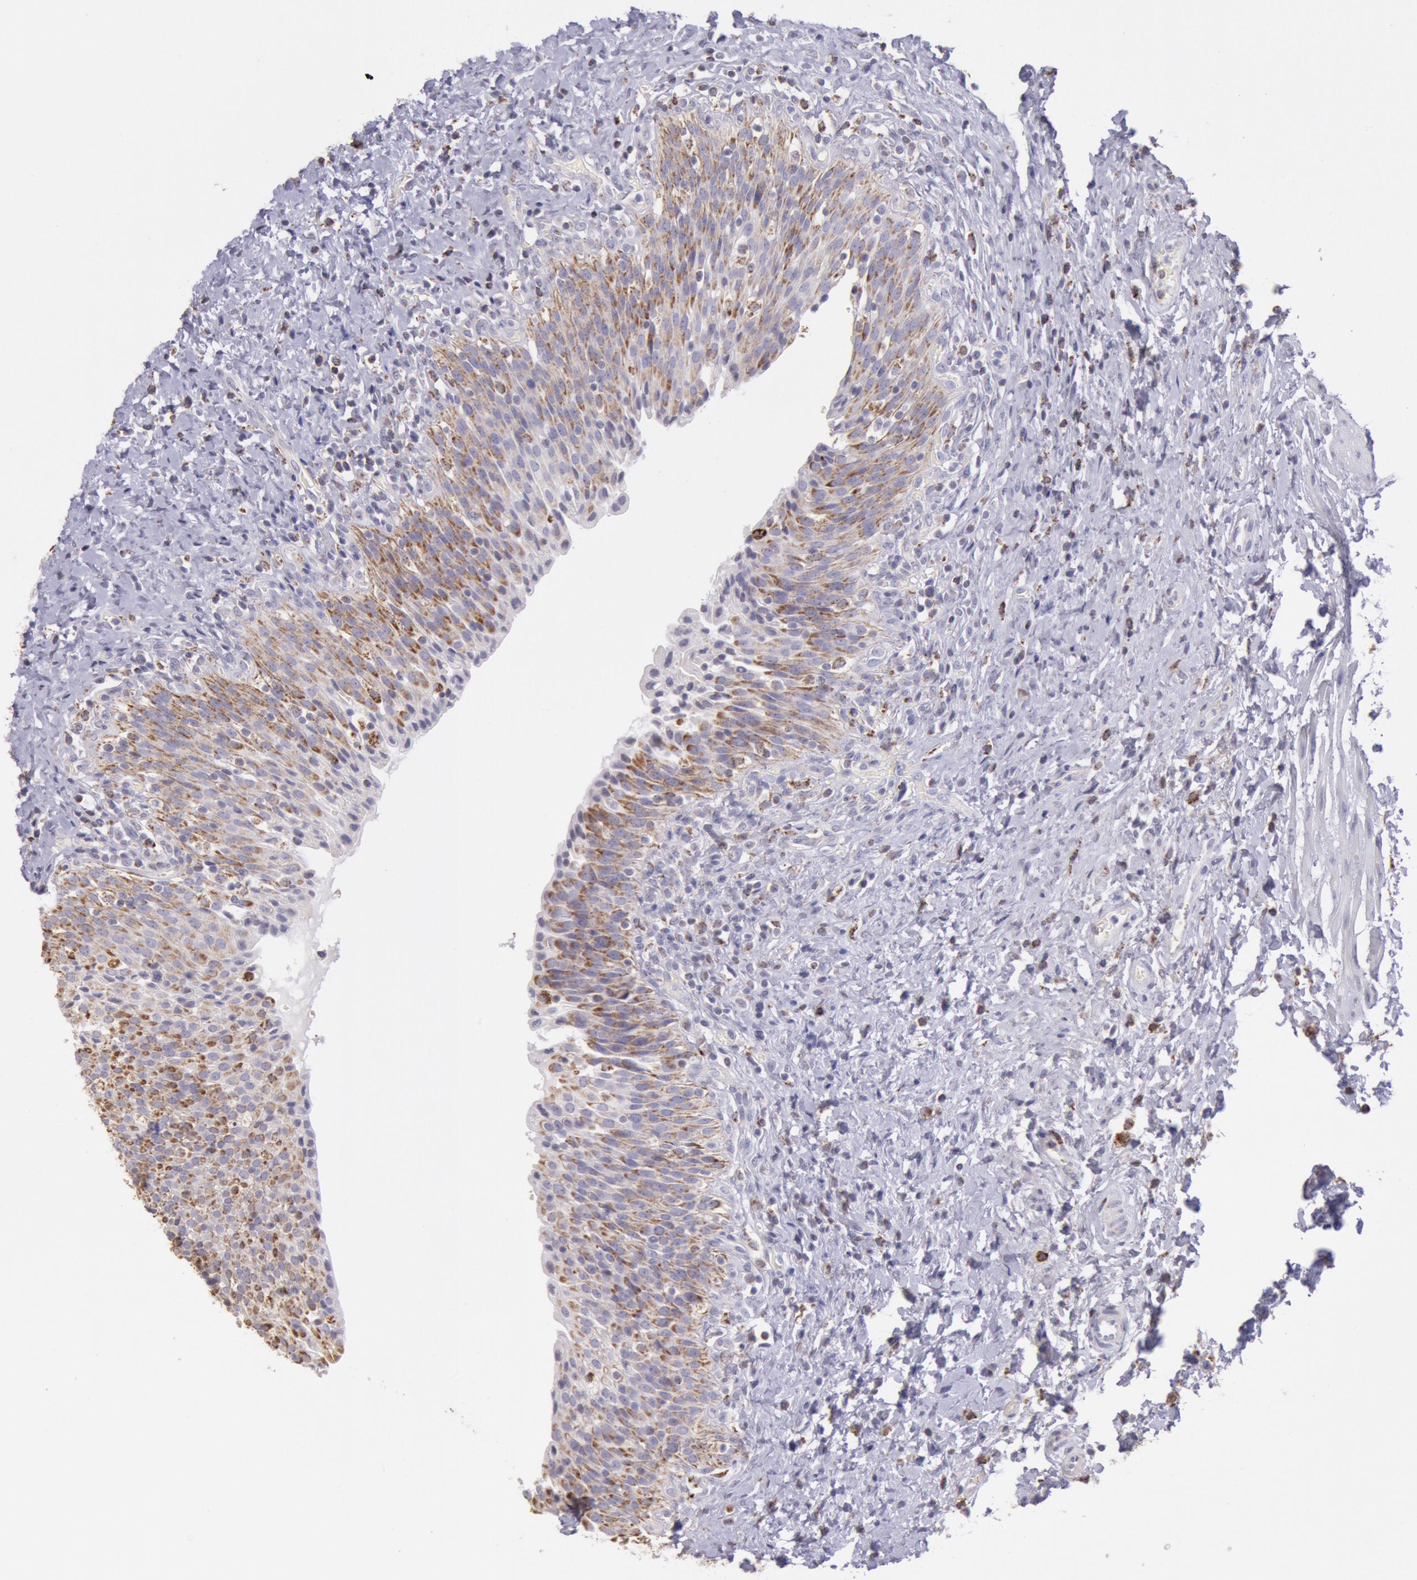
{"staining": {"intensity": "moderate", "quantity": ">75%", "location": "cytoplasmic/membranous"}, "tissue": "urinary bladder", "cell_type": "Urothelial cells", "image_type": "normal", "snomed": [{"axis": "morphology", "description": "Normal tissue, NOS"}, {"axis": "topography", "description": "Urinary bladder"}], "caption": "Normal urinary bladder exhibits moderate cytoplasmic/membranous staining in about >75% of urothelial cells, visualized by immunohistochemistry. Using DAB (3,3'-diaminobenzidine) (brown) and hematoxylin (blue) stains, captured at high magnification using brightfield microscopy.", "gene": "FRMD6", "patient": {"sex": "male", "age": 51}}